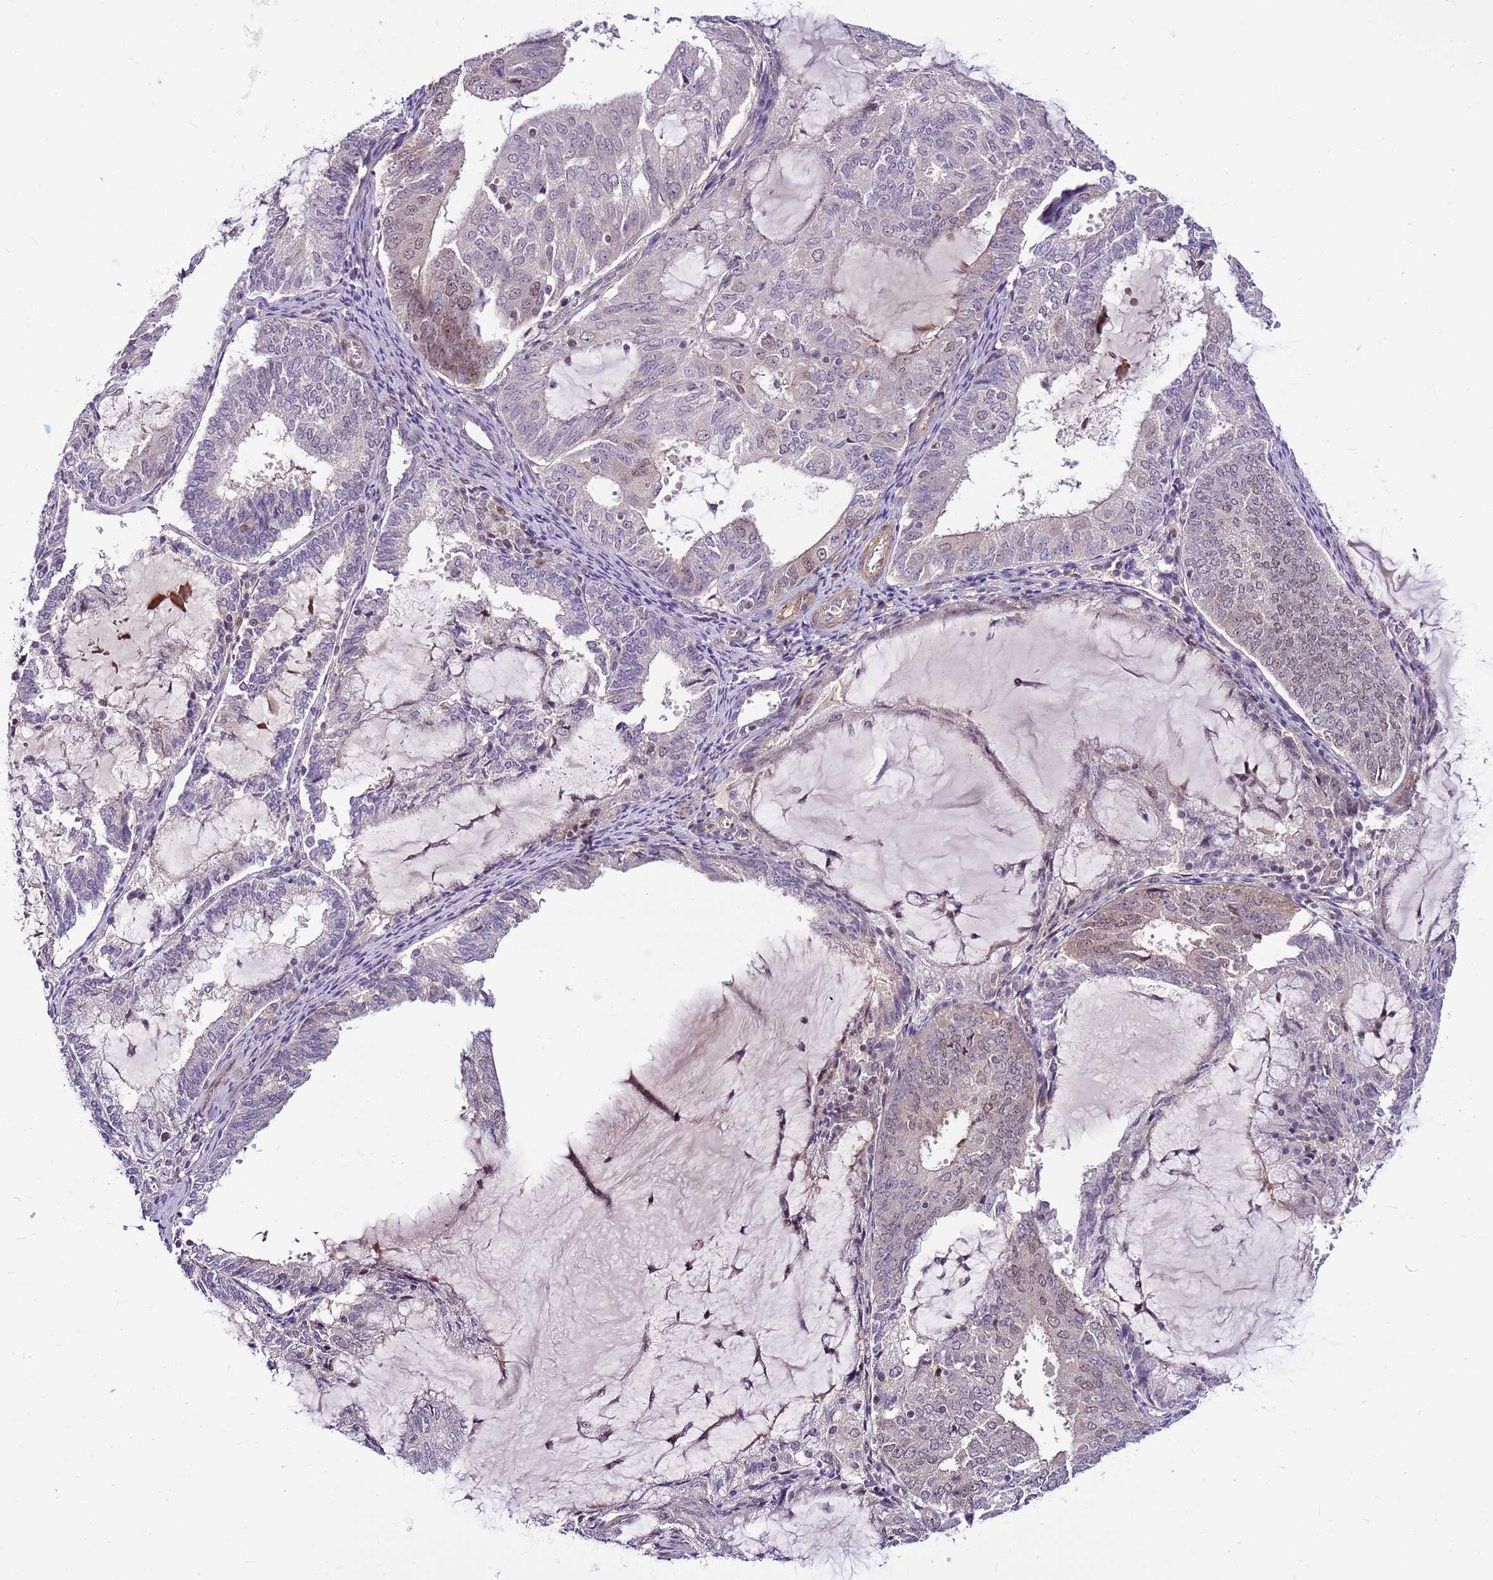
{"staining": {"intensity": "weak", "quantity": "<25%", "location": "cytoplasmic/membranous,nuclear"}, "tissue": "endometrial cancer", "cell_type": "Tumor cells", "image_type": "cancer", "snomed": [{"axis": "morphology", "description": "Adenocarcinoma, NOS"}, {"axis": "topography", "description": "Endometrium"}], "caption": "The immunohistochemistry micrograph has no significant staining in tumor cells of endometrial cancer tissue.", "gene": "POLE3", "patient": {"sex": "female", "age": 81}}